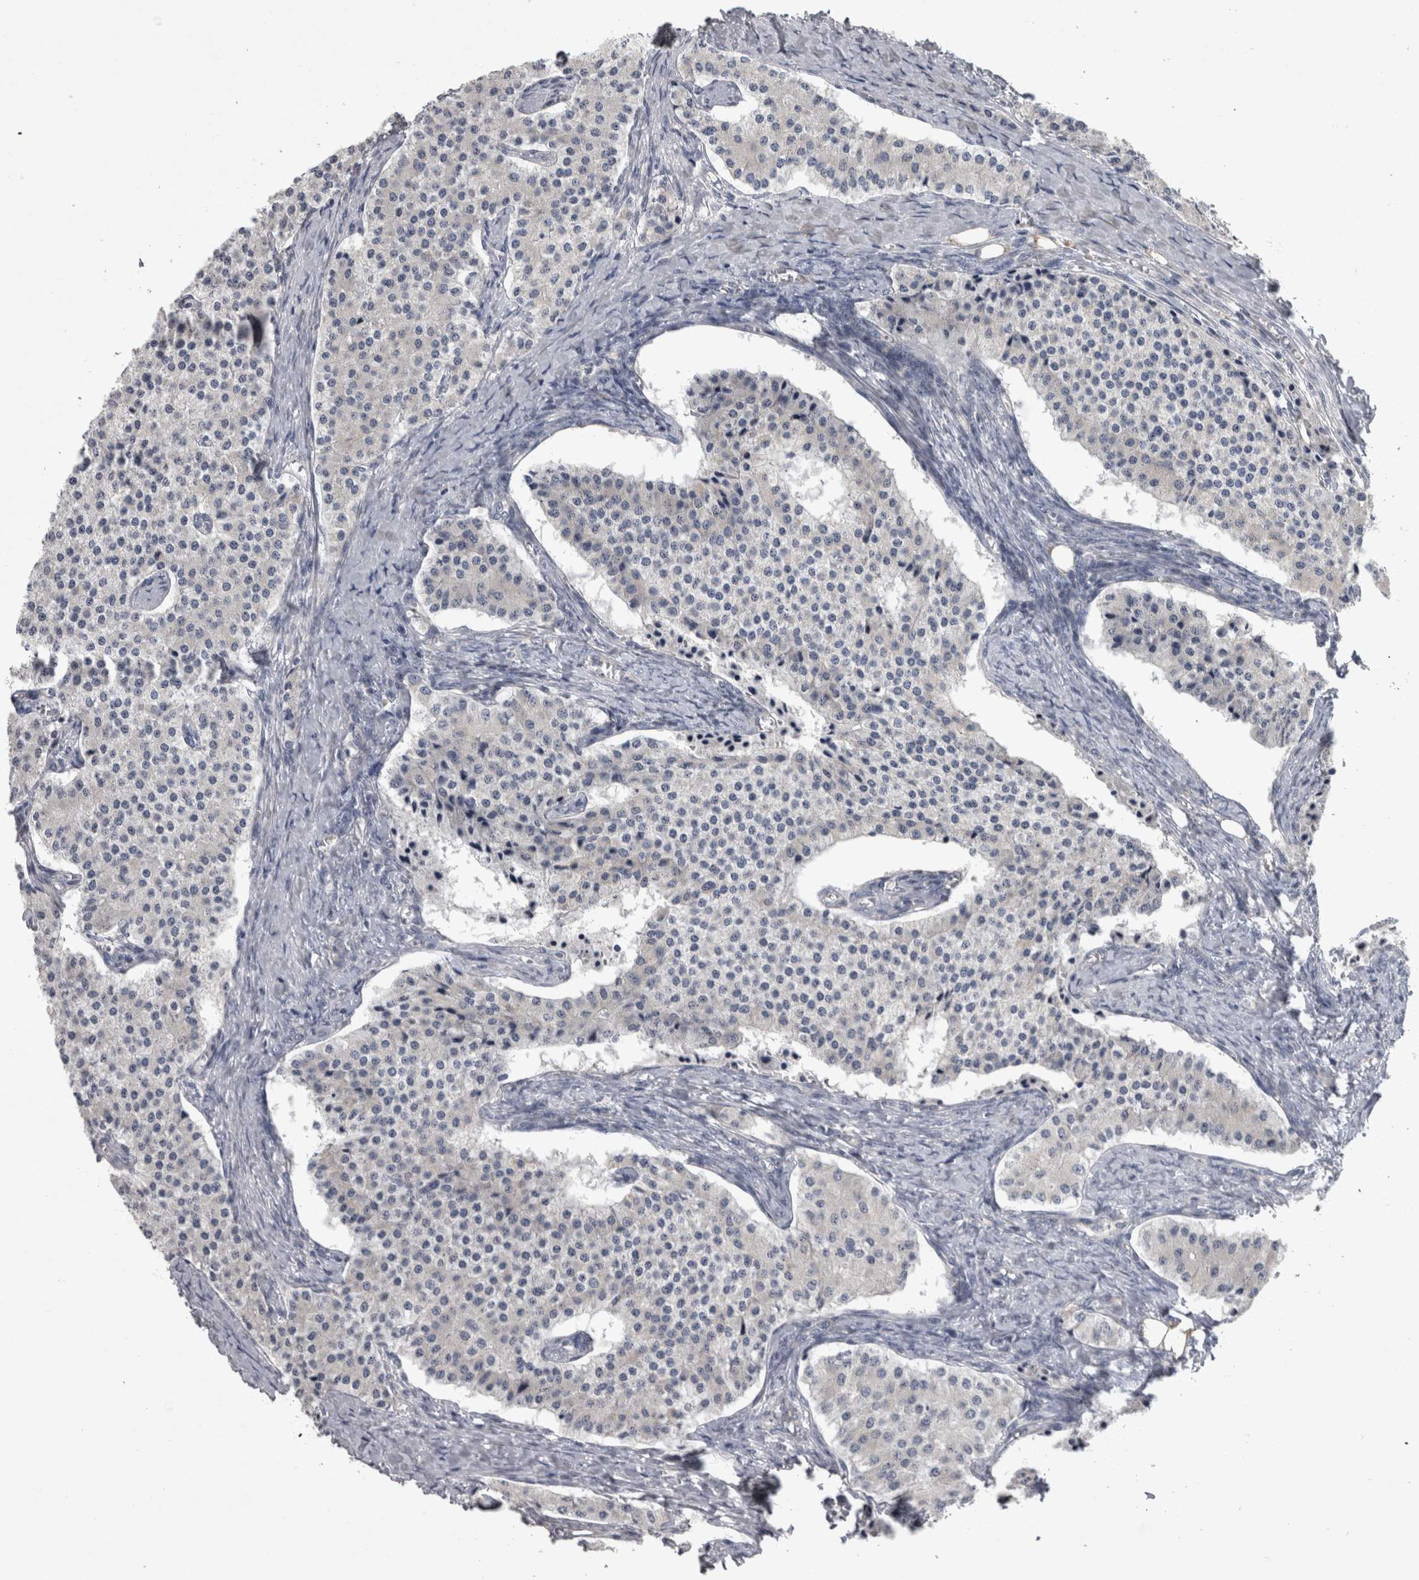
{"staining": {"intensity": "negative", "quantity": "none", "location": "none"}, "tissue": "carcinoid", "cell_type": "Tumor cells", "image_type": "cancer", "snomed": [{"axis": "morphology", "description": "Carcinoid, malignant, NOS"}, {"axis": "topography", "description": "Colon"}], "caption": "IHC of carcinoid (malignant) shows no expression in tumor cells.", "gene": "DBT", "patient": {"sex": "female", "age": 52}}